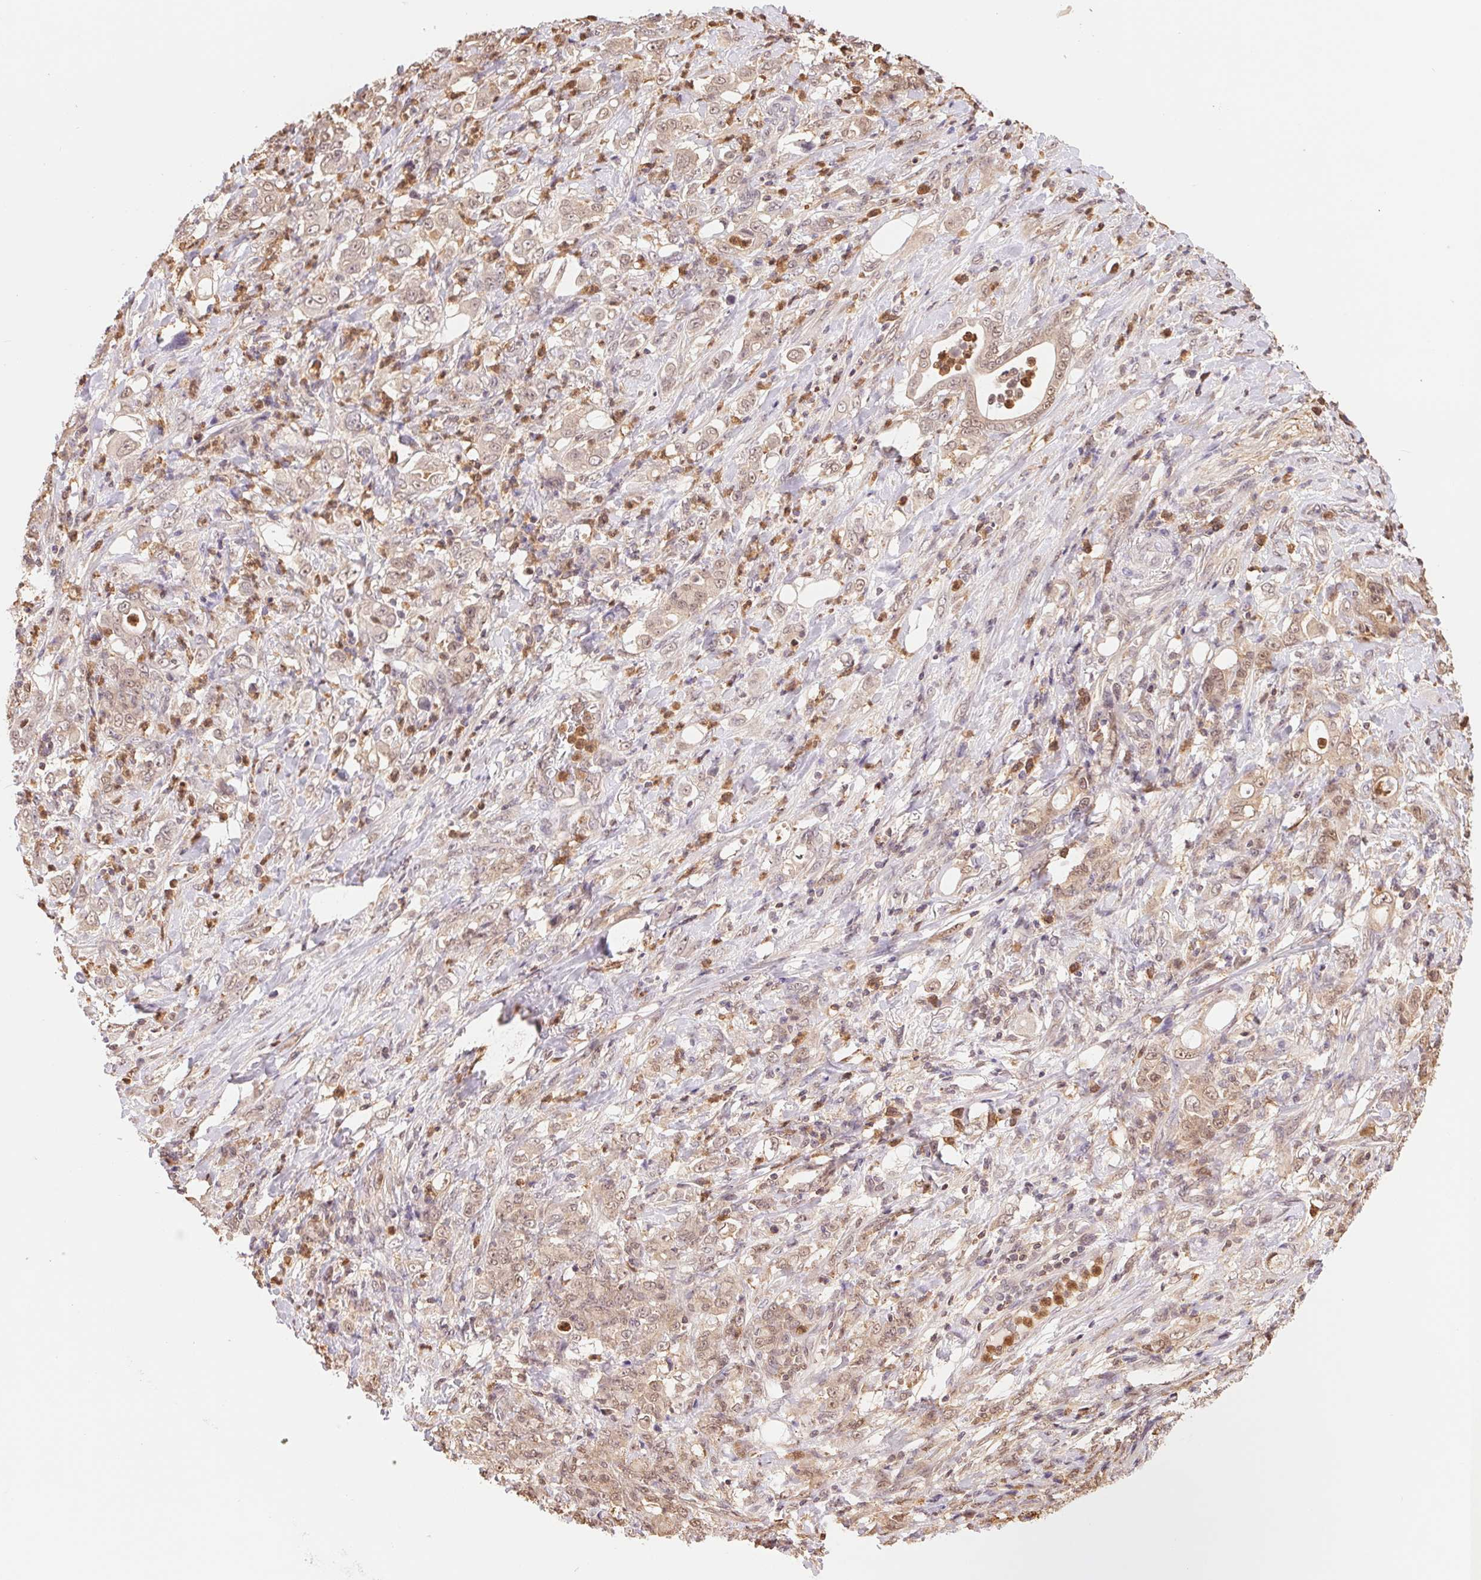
{"staining": {"intensity": "weak", "quantity": ">75%", "location": "cytoplasmic/membranous,nuclear"}, "tissue": "stomach cancer", "cell_type": "Tumor cells", "image_type": "cancer", "snomed": [{"axis": "morphology", "description": "Adenocarcinoma, NOS"}, {"axis": "topography", "description": "Stomach"}], "caption": "Weak cytoplasmic/membranous and nuclear expression for a protein is seen in about >75% of tumor cells of stomach cancer (adenocarcinoma) using immunohistochemistry.", "gene": "CDC123", "patient": {"sex": "female", "age": 79}}